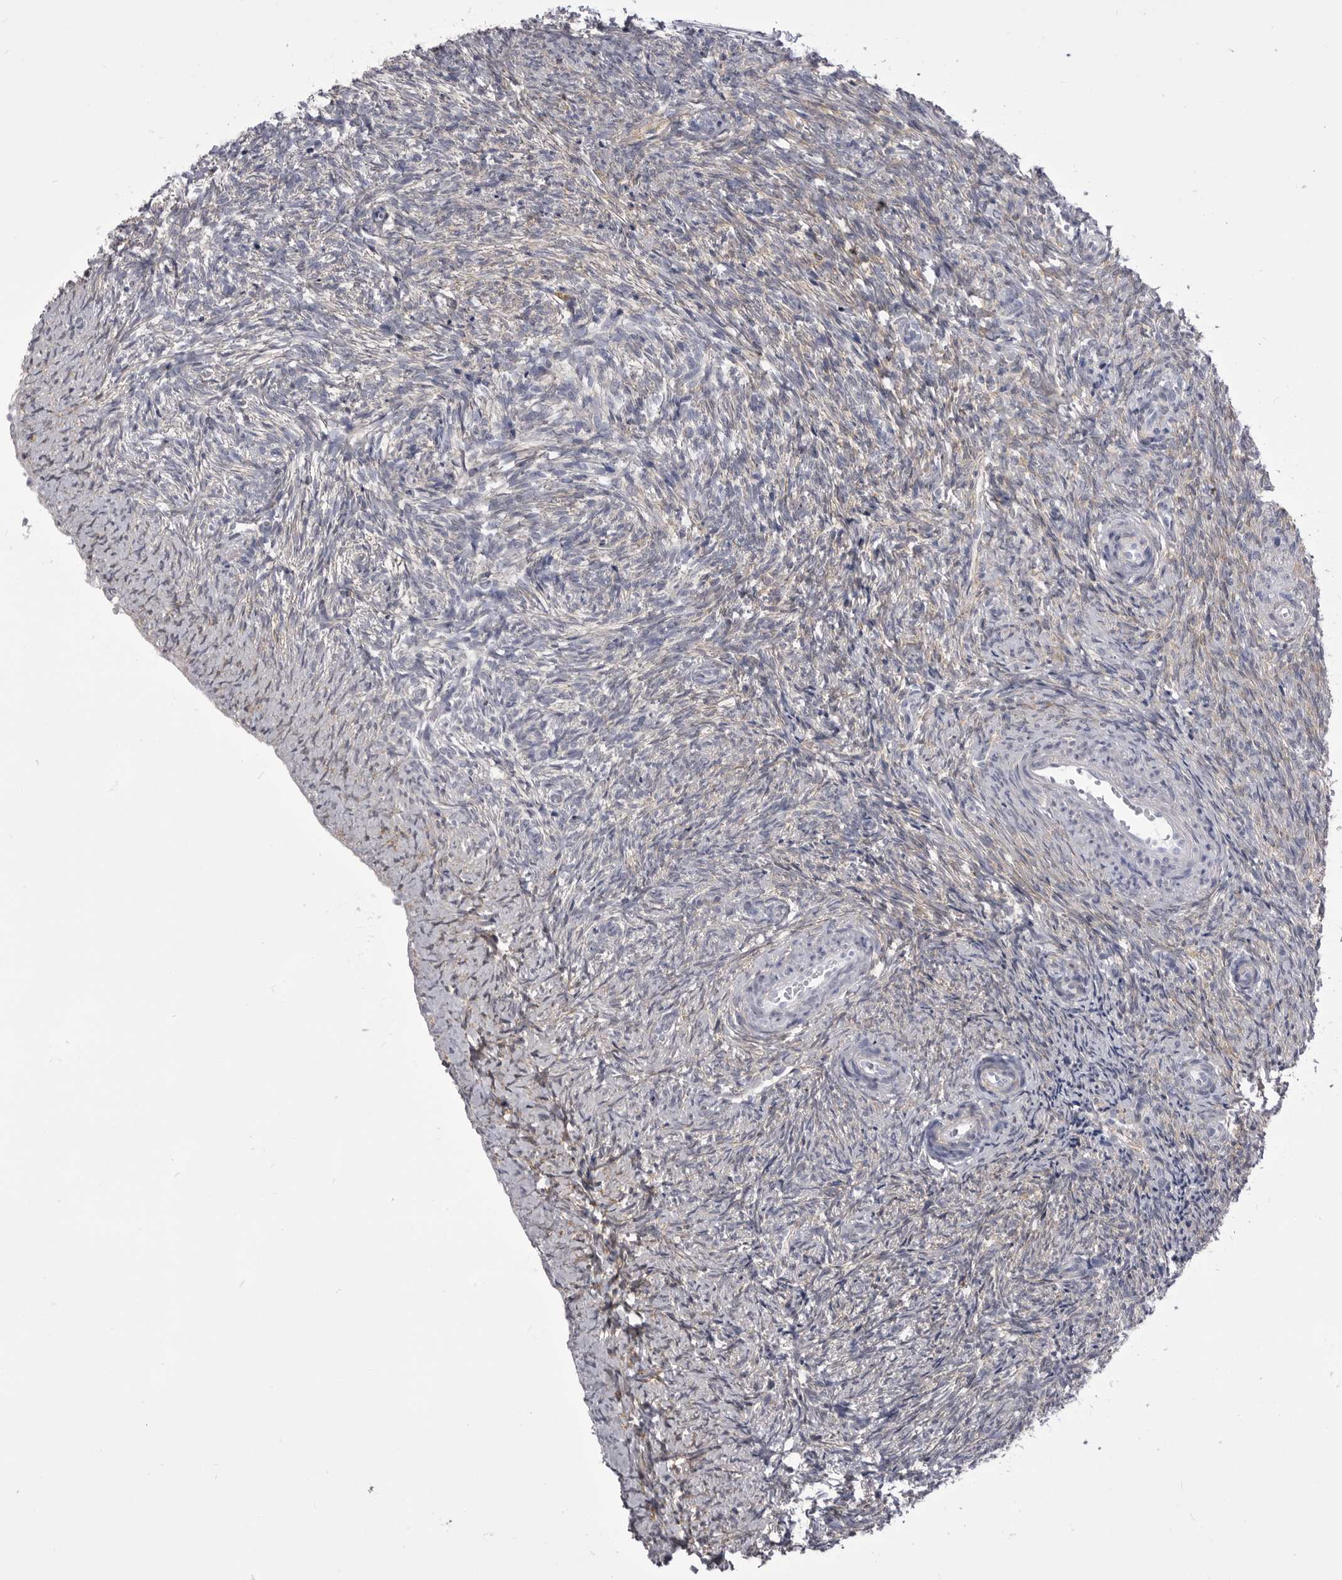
{"staining": {"intensity": "negative", "quantity": "none", "location": "none"}, "tissue": "ovary", "cell_type": "Follicle cells", "image_type": "normal", "snomed": [{"axis": "morphology", "description": "Normal tissue, NOS"}, {"axis": "topography", "description": "Ovary"}], "caption": "Follicle cells show no significant protein positivity in unremarkable ovary. (Brightfield microscopy of DAB (3,3'-diaminobenzidine) IHC at high magnification).", "gene": "ANK2", "patient": {"sex": "female", "age": 41}}